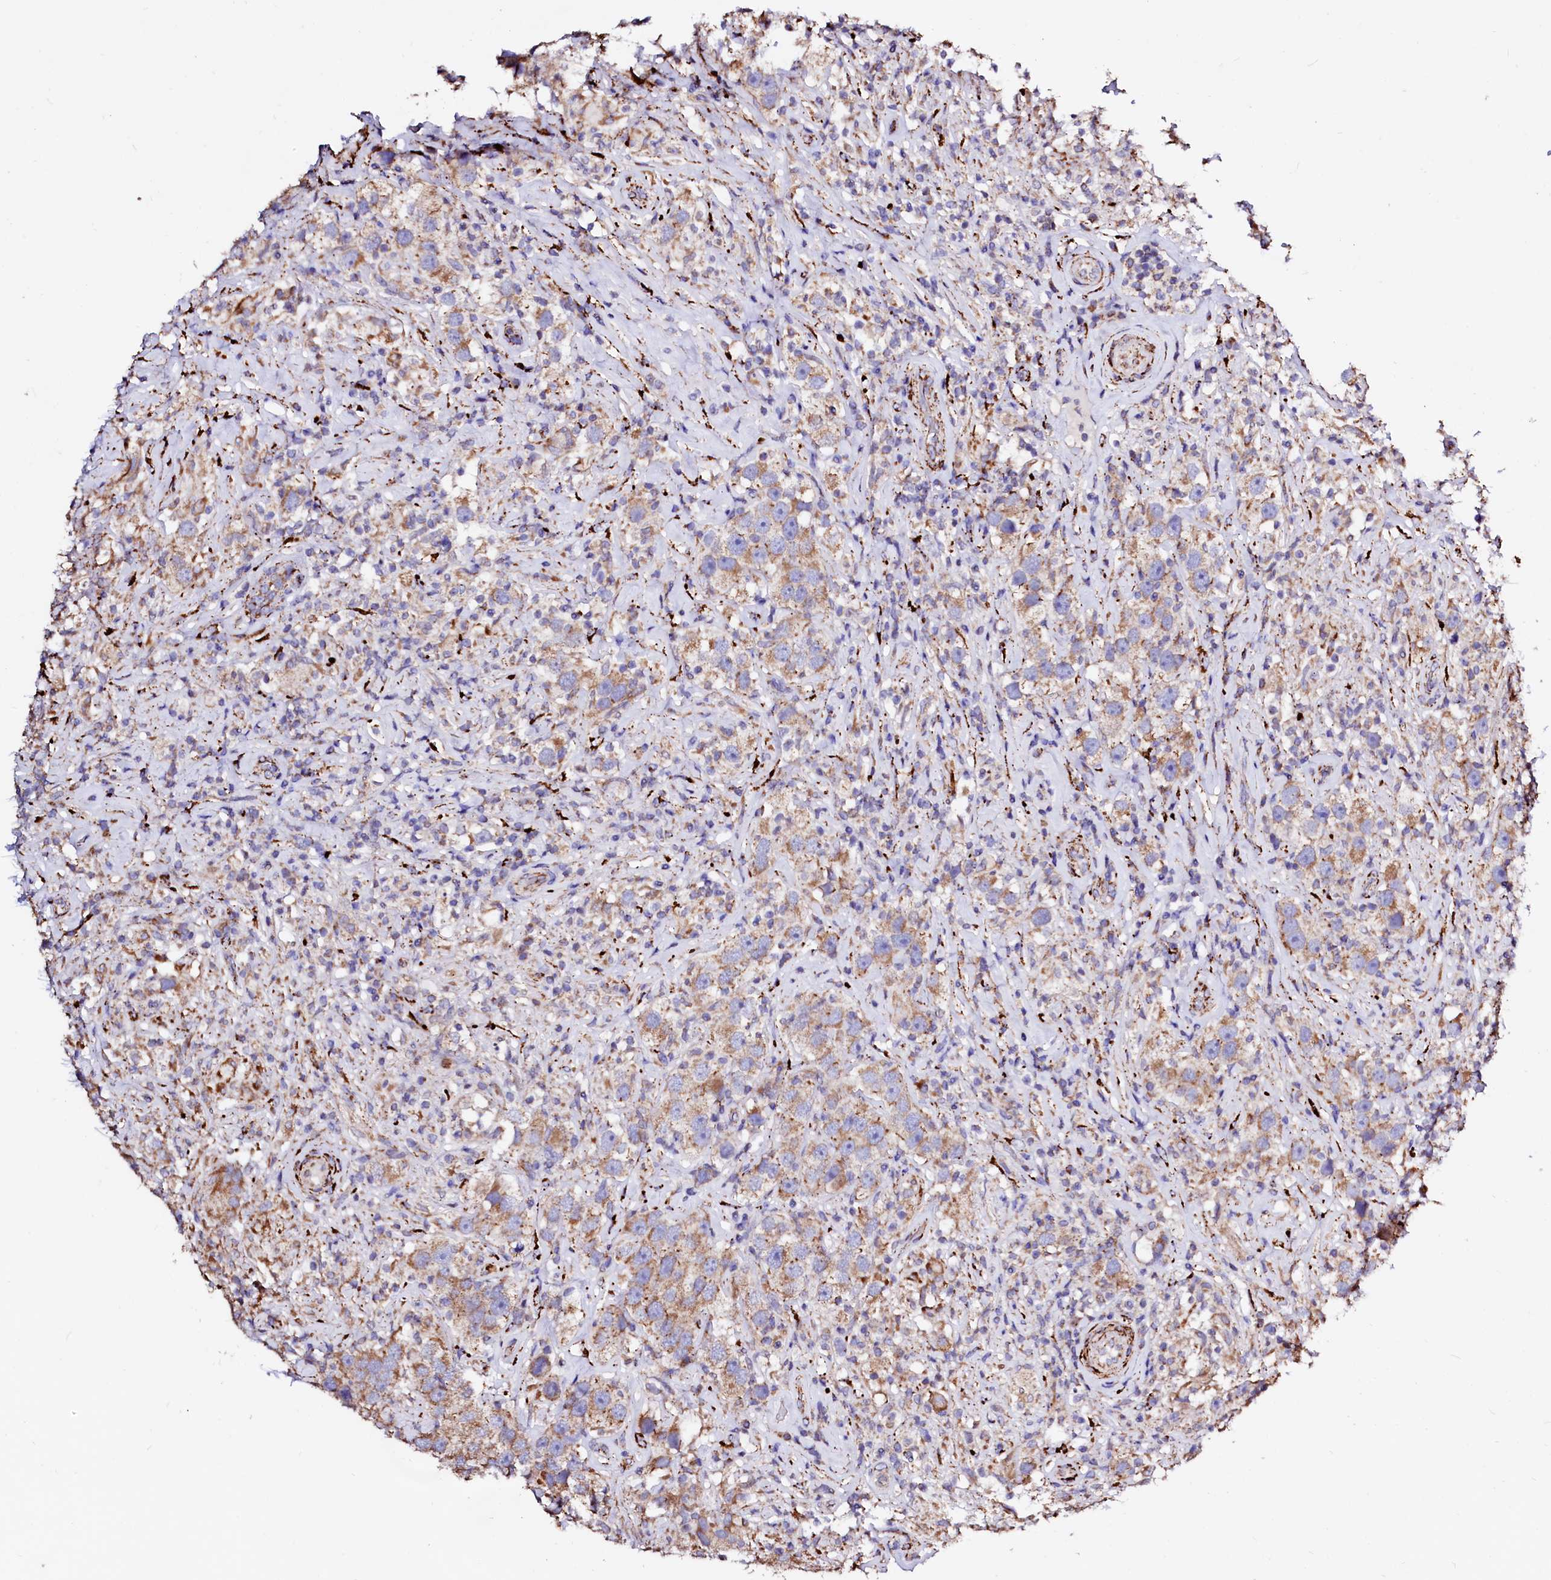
{"staining": {"intensity": "moderate", "quantity": ">75%", "location": "cytoplasmic/membranous"}, "tissue": "testis cancer", "cell_type": "Tumor cells", "image_type": "cancer", "snomed": [{"axis": "morphology", "description": "Seminoma, NOS"}, {"axis": "topography", "description": "Testis"}], "caption": "Immunohistochemical staining of human testis cancer (seminoma) exhibits medium levels of moderate cytoplasmic/membranous protein positivity in about >75% of tumor cells.", "gene": "MAOB", "patient": {"sex": "male", "age": 49}}